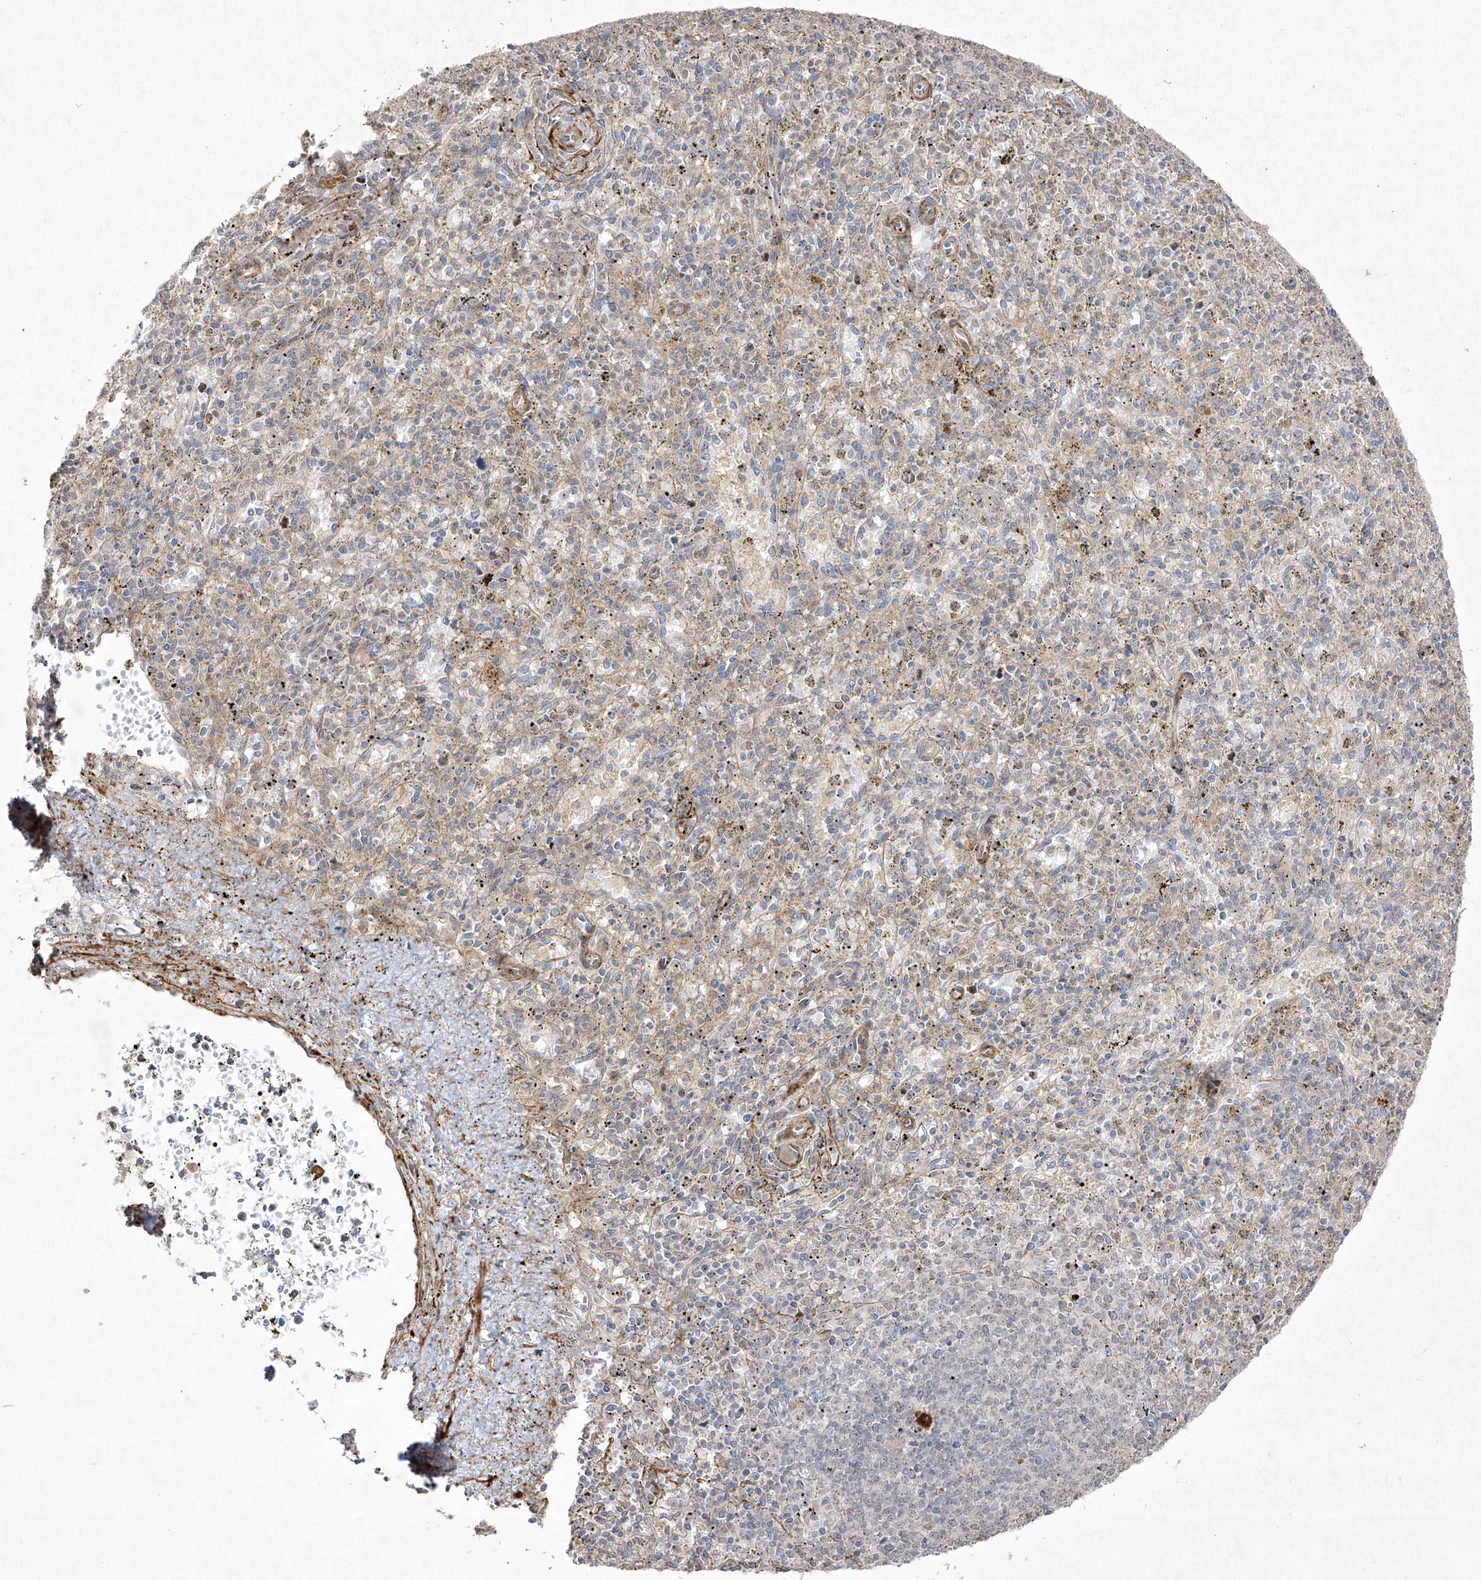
{"staining": {"intensity": "weak", "quantity": "<25%", "location": "cytoplasmic/membranous"}, "tissue": "spleen", "cell_type": "Cells in red pulp", "image_type": "normal", "snomed": [{"axis": "morphology", "description": "Normal tissue, NOS"}, {"axis": "topography", "description": "Spleen"}], "caption": "A high-resolution photomicrograph shows IHC staining of normal spleen, which displays no significant expression in cells in red pulp.", "gene": "KDM1B", "patient": {"sex": "male", "age": 72}}